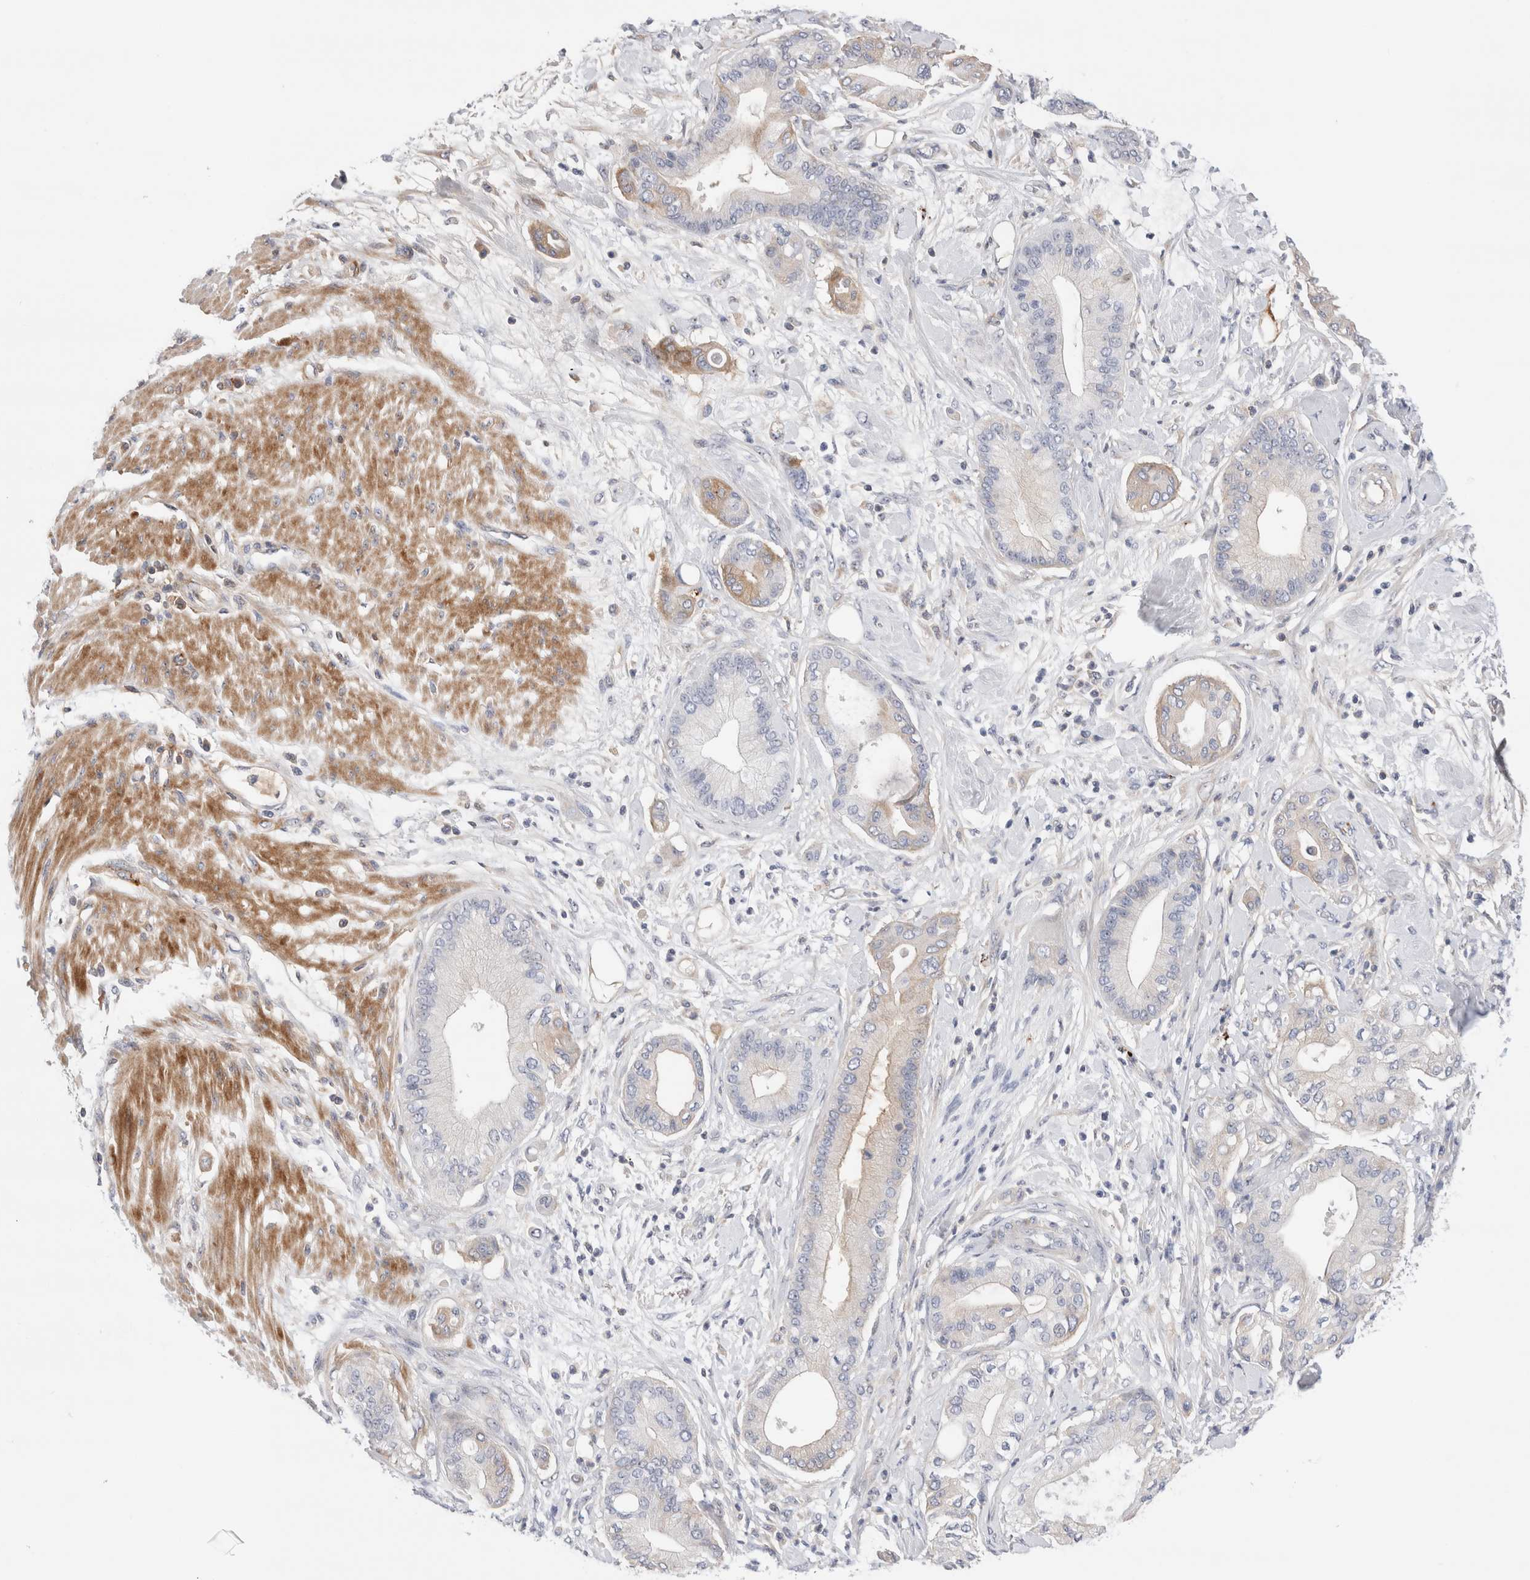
{"staining": {"intensity": "moderate", "quantity": "<25%", "location": "cytoplasmic/membranous"}, "tissue": "pancreatic cancer", "cell_type": "Tumor cells", "image_type": "cancer", "snomed": [{"axis": "morphology", "description": "Adenocarcinoma, NOS"}, {"axis": "morphology", "description": "Adenocarcinoma, metastatic, NOS"}, {"axis": "topography", "description": "Lymph node"}, {"axis": "topography", "description": "Pancreas"}, {"axis": "topography", "description": "Duodenum"}], "caption": "This micrograph shows immunohistochemistry (IHC) staining of pancreatic metastatic adenocarcinoma, with low moderate cytoplasmic/membranous expression in approximately <25% of tumor cells.", "gene": "ECHDC2", "patient": {"sex": "female", "age": 64}}